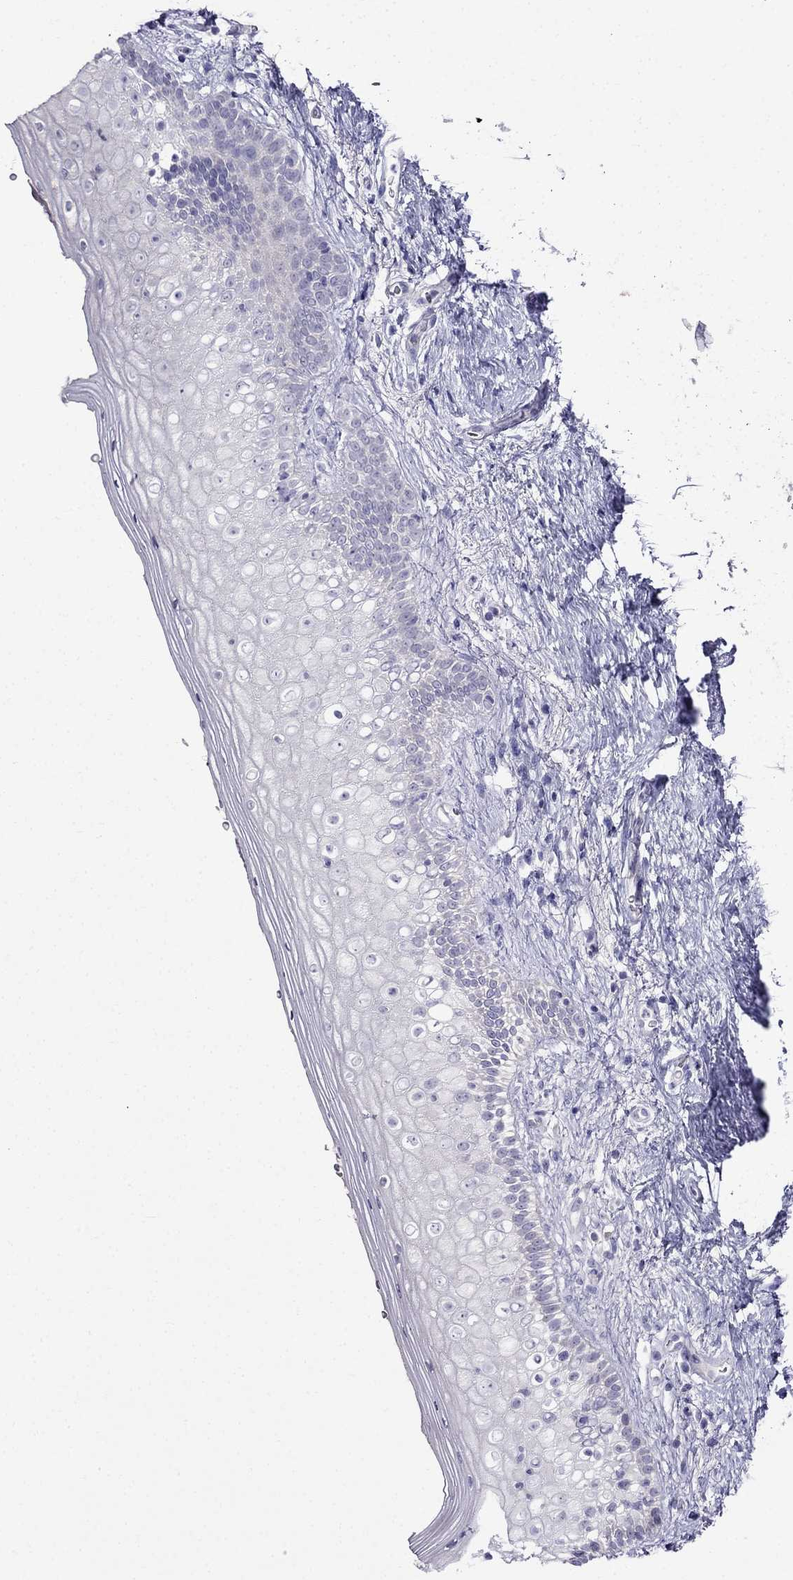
{"staining": {"intensity": "negative", "quantity": "none", "location": "none"}, "tissue": "vagina", "cell_type": "Squamous epithelial cells", "image_type": "normal", "snomed": [{"axis": "morphology", "description": "Normal tissue, NOS"}, {"axis": "topography", "description": "Vagina"}], "caption": "Photomicrograph shows no significant protein expression in squamous epithelial cells of normal vagina.", "gene": "PATE1", "patient": {"sex": "female", "age": 47}}